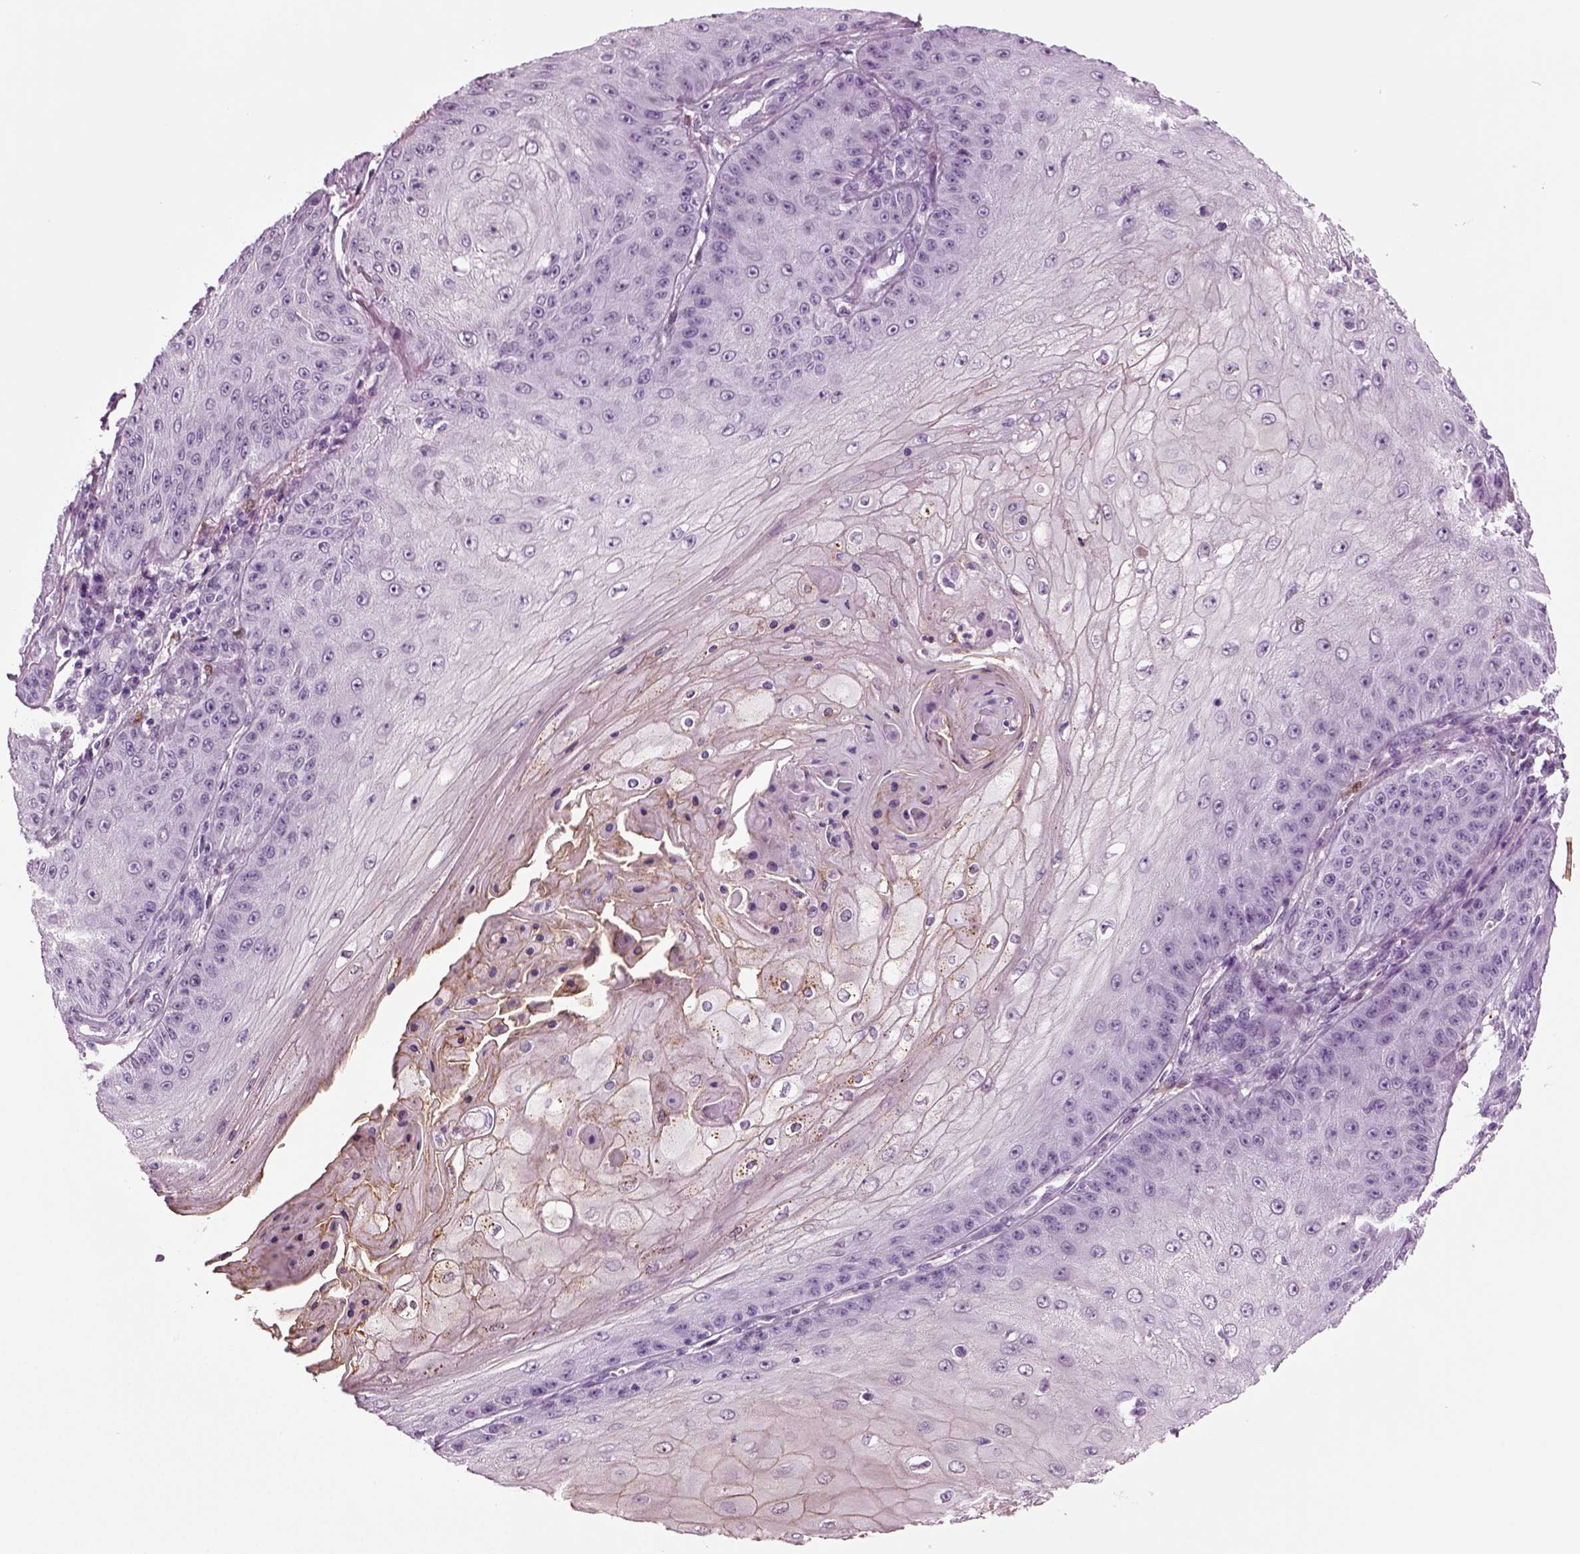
{"staining": {"intensity": "negative", "quantity": "none", "location": "none"}, "tissue": "skin cancer", "cell_type": "Tumor cells", "image_type": "cancer", "snomed": [{"axis": "morphology", "description": "Squamous cell carcinoma, NOS"}, {"axis": "topography", "description": "Skin"}], "caption": "A photomicrograph of squamous cell carcinoma (skin) stained for a protein demonstrates no brown staining in tumor cells.", "gene": "CRABP1", "patient": {"sex": "male", "age": 70}}